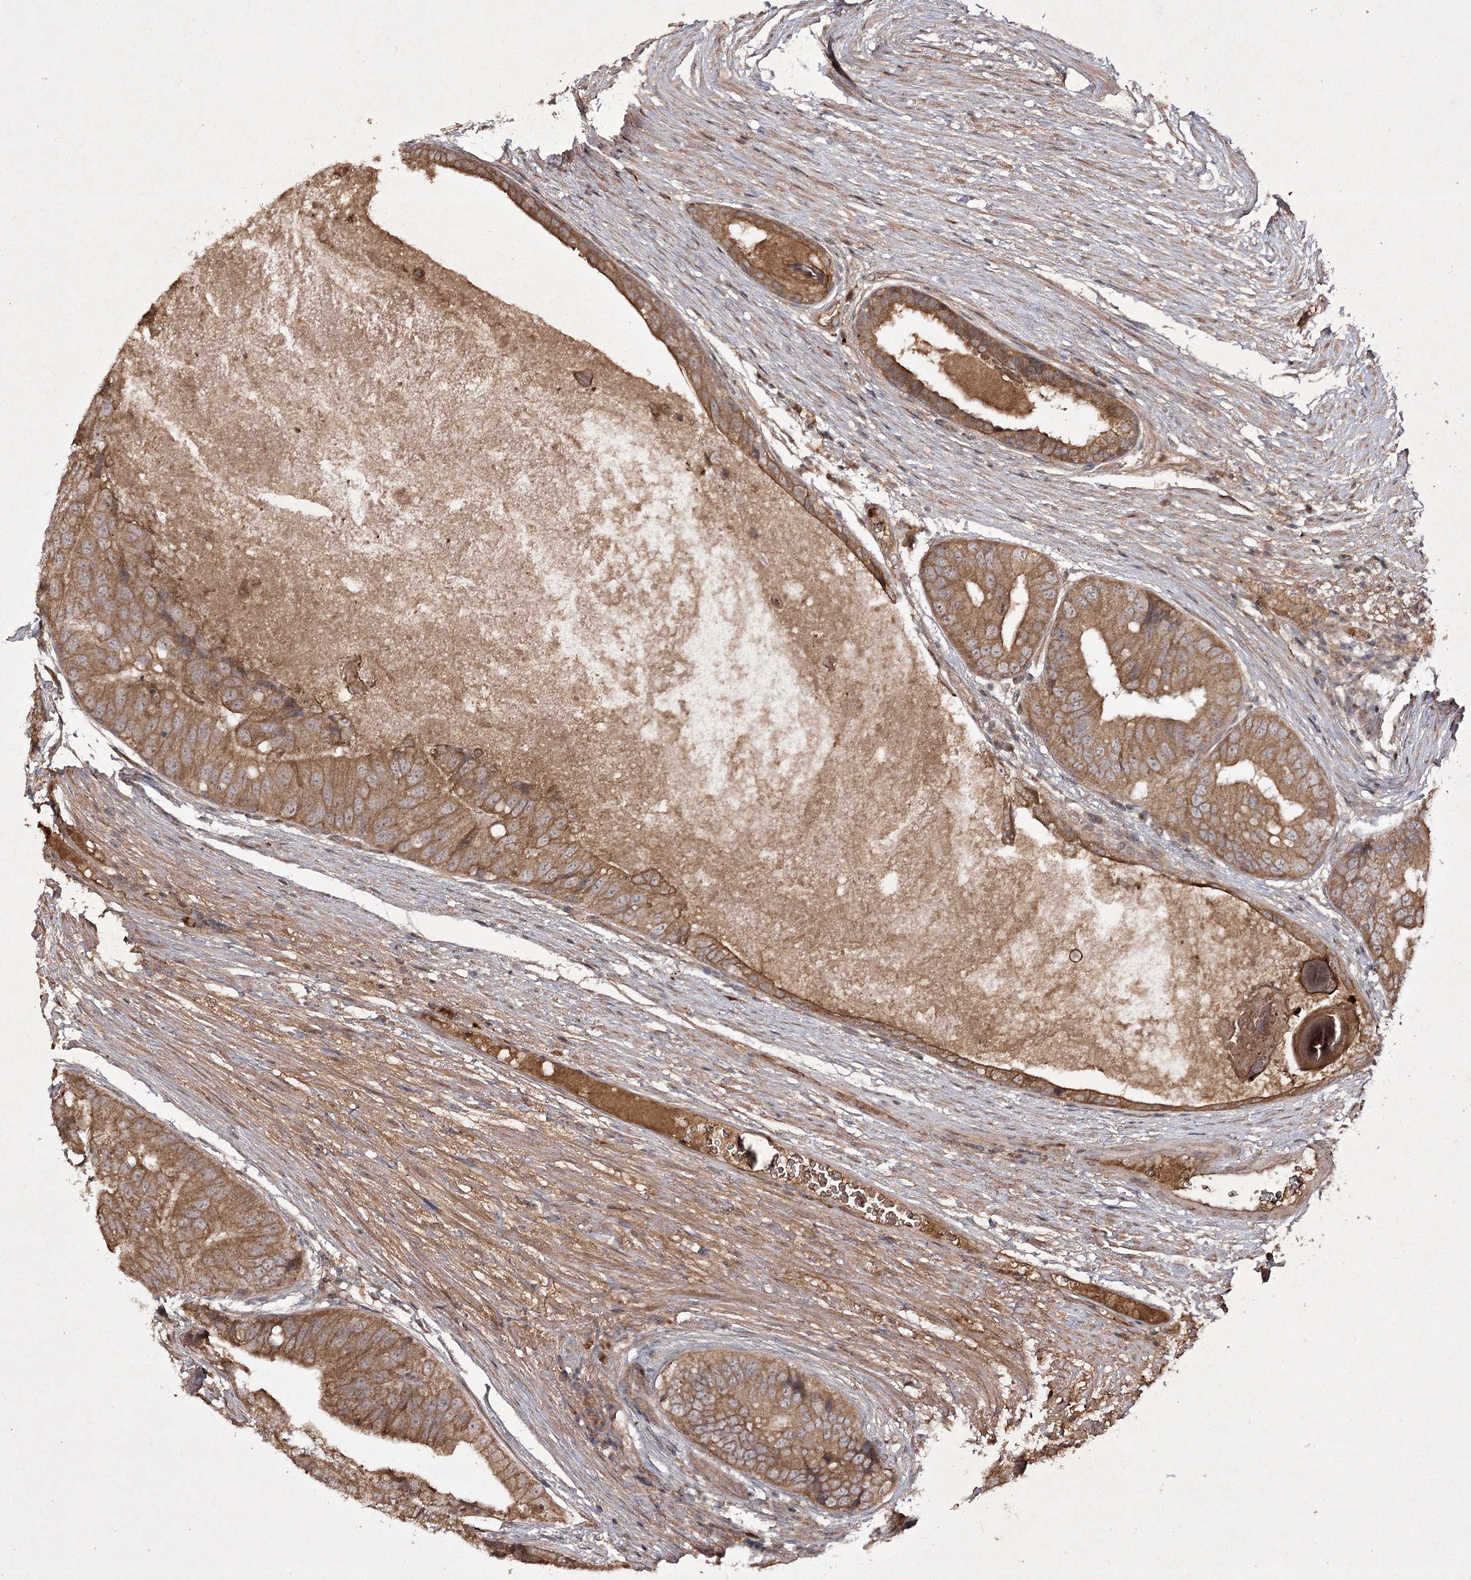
{"staining": {"intensity": "moderate", "quantity": ">75%", "location": "cytoplasmic/membranous"}, "tissue": "prostate cancer", "cell_type": "Tumor cells", "image_type": "cancer", "snomed": [{"axis": "morphology", "description": "Adenocarcinoma, High grade"}, {"axis": "topography", "description": "Prostate"}], "caption": "This image exhibits prostate cancer stained with immunohistochemistry (IHC) to label a protein in brown. The cytoplasmic/membranous of tumor cells show moderate positivity for the protein. Nuclei are counter-stained blue.", "gene": "FANCL", "patient": {"sex": "male", "age": 70}}